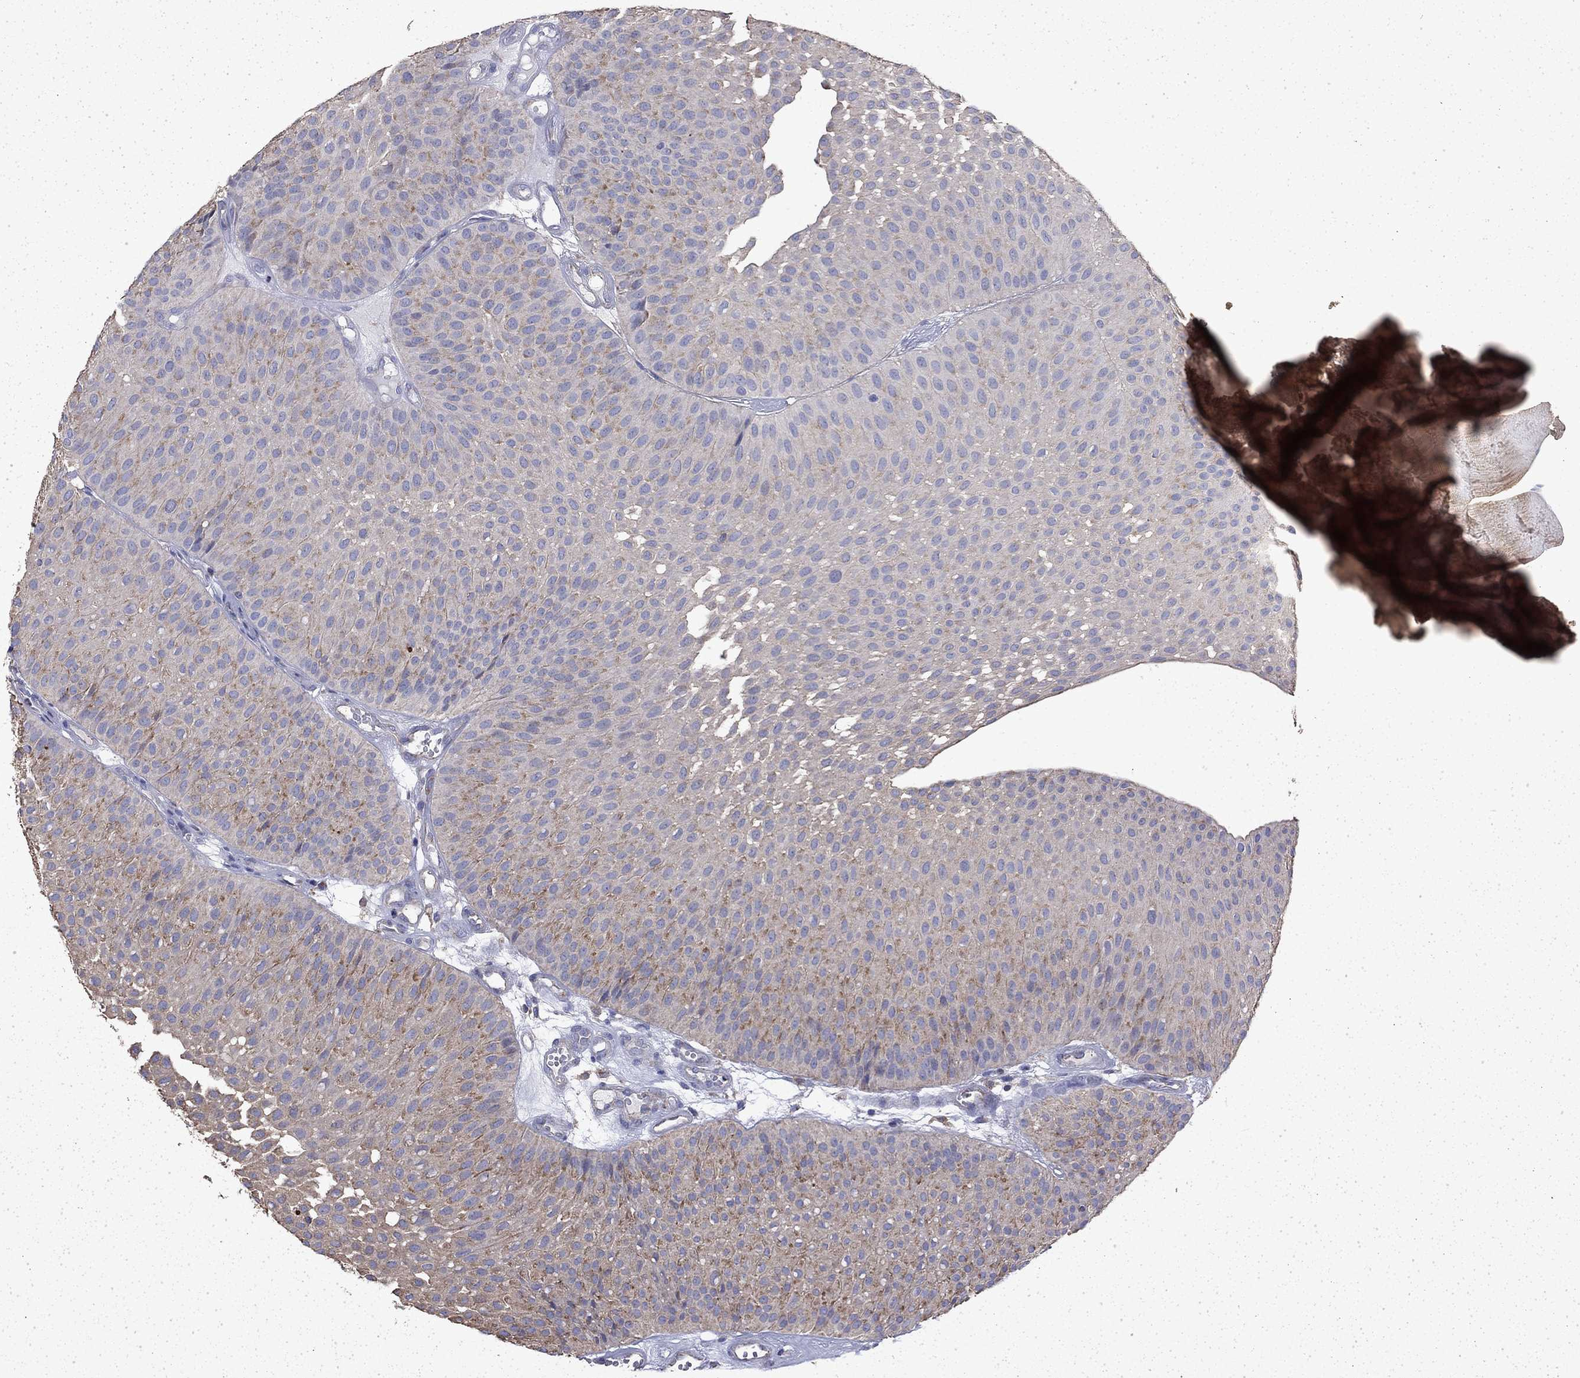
{"staining": {"intensity": "moderate", "quantity": "<25%", "location": "cytoplasmic/membranous"}, "tissue": "urothelial cancer", "cell_type": "Tumor cells", "image_type": "cancer", "snomed": [{"axis": "morphology", "description": "Urothelial carcinoma, Low grade"}, {"axis": "topography", "description": "Urinary bladder"}], "caption": "Immunohistochemistry (IHC) staining of urothelial cancer, which reveals low levels of moderate cytoplasmic/membranous staining in approximately <25% of tumor cells indicating moderate cytoplasmic/membranous protein positivity. The staining was performed using DAB (3,3'-diaminobenzidine) (brown) for protein detection and nuclei were counterstained in hematoxylin (blue).", "gene": "DTNA", "patient": {"sex": "male", "age": 64}}